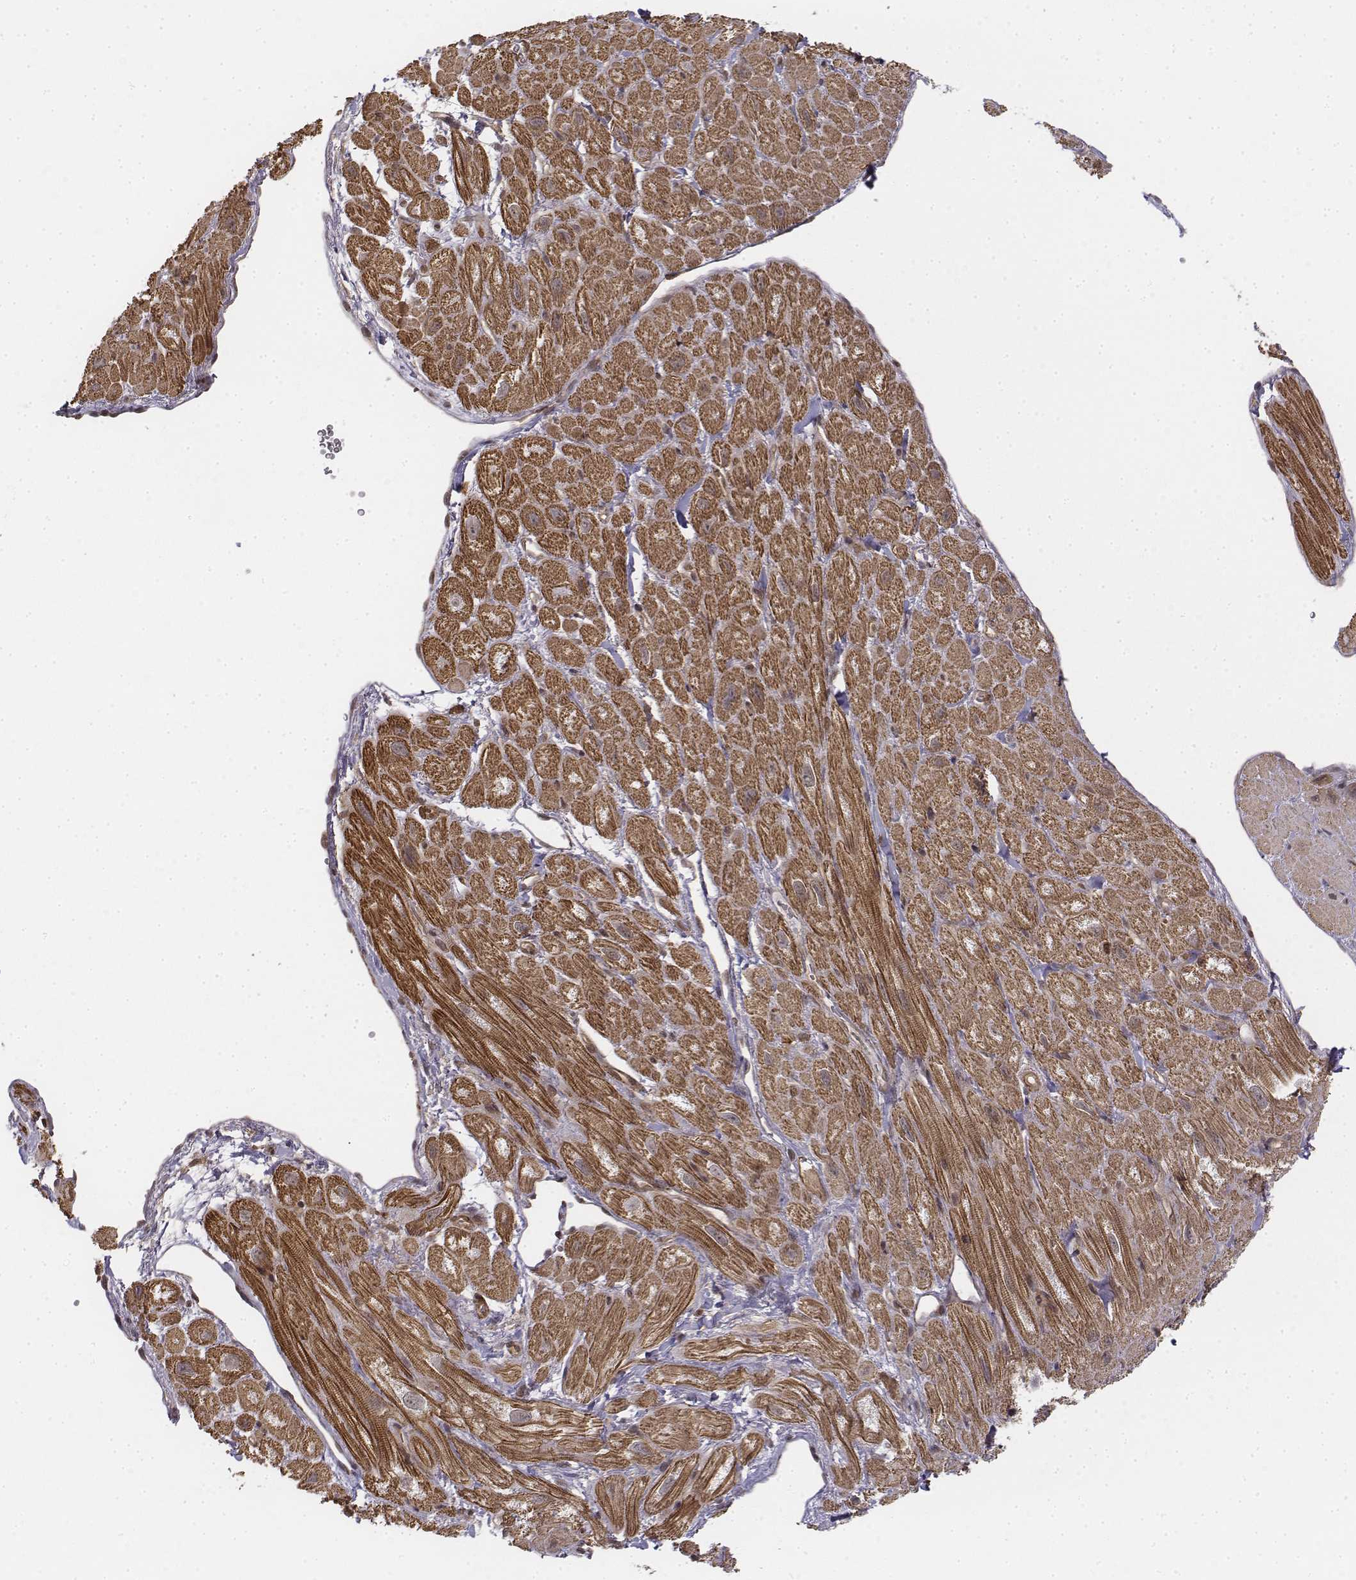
{"staining": {"intensity": "moderate", "quantity": ">75%", "location": "cytoplasmic/membranous"}, "tissue": "heart muscle", "cell_type": "Cardiomyocytes", "image_type": "normal", "snomed": [{"axis": "morphology", "description": "Normal tissue, NOS"}, {"axis": "topography", "description": "Heart"}], "caption": "Heart muscle stained with IHC displays moderate cytoplasmic/membranous positivity in about >75% of cardiomyocytes. The staining was performed using DAB to visualize the protein expression in brown, while the nuclei were stained in blue with hematoxylin (Magnification: 20x).", "gene": "ZFYVE19", "patient": {"sex": "female", "age": 62}}